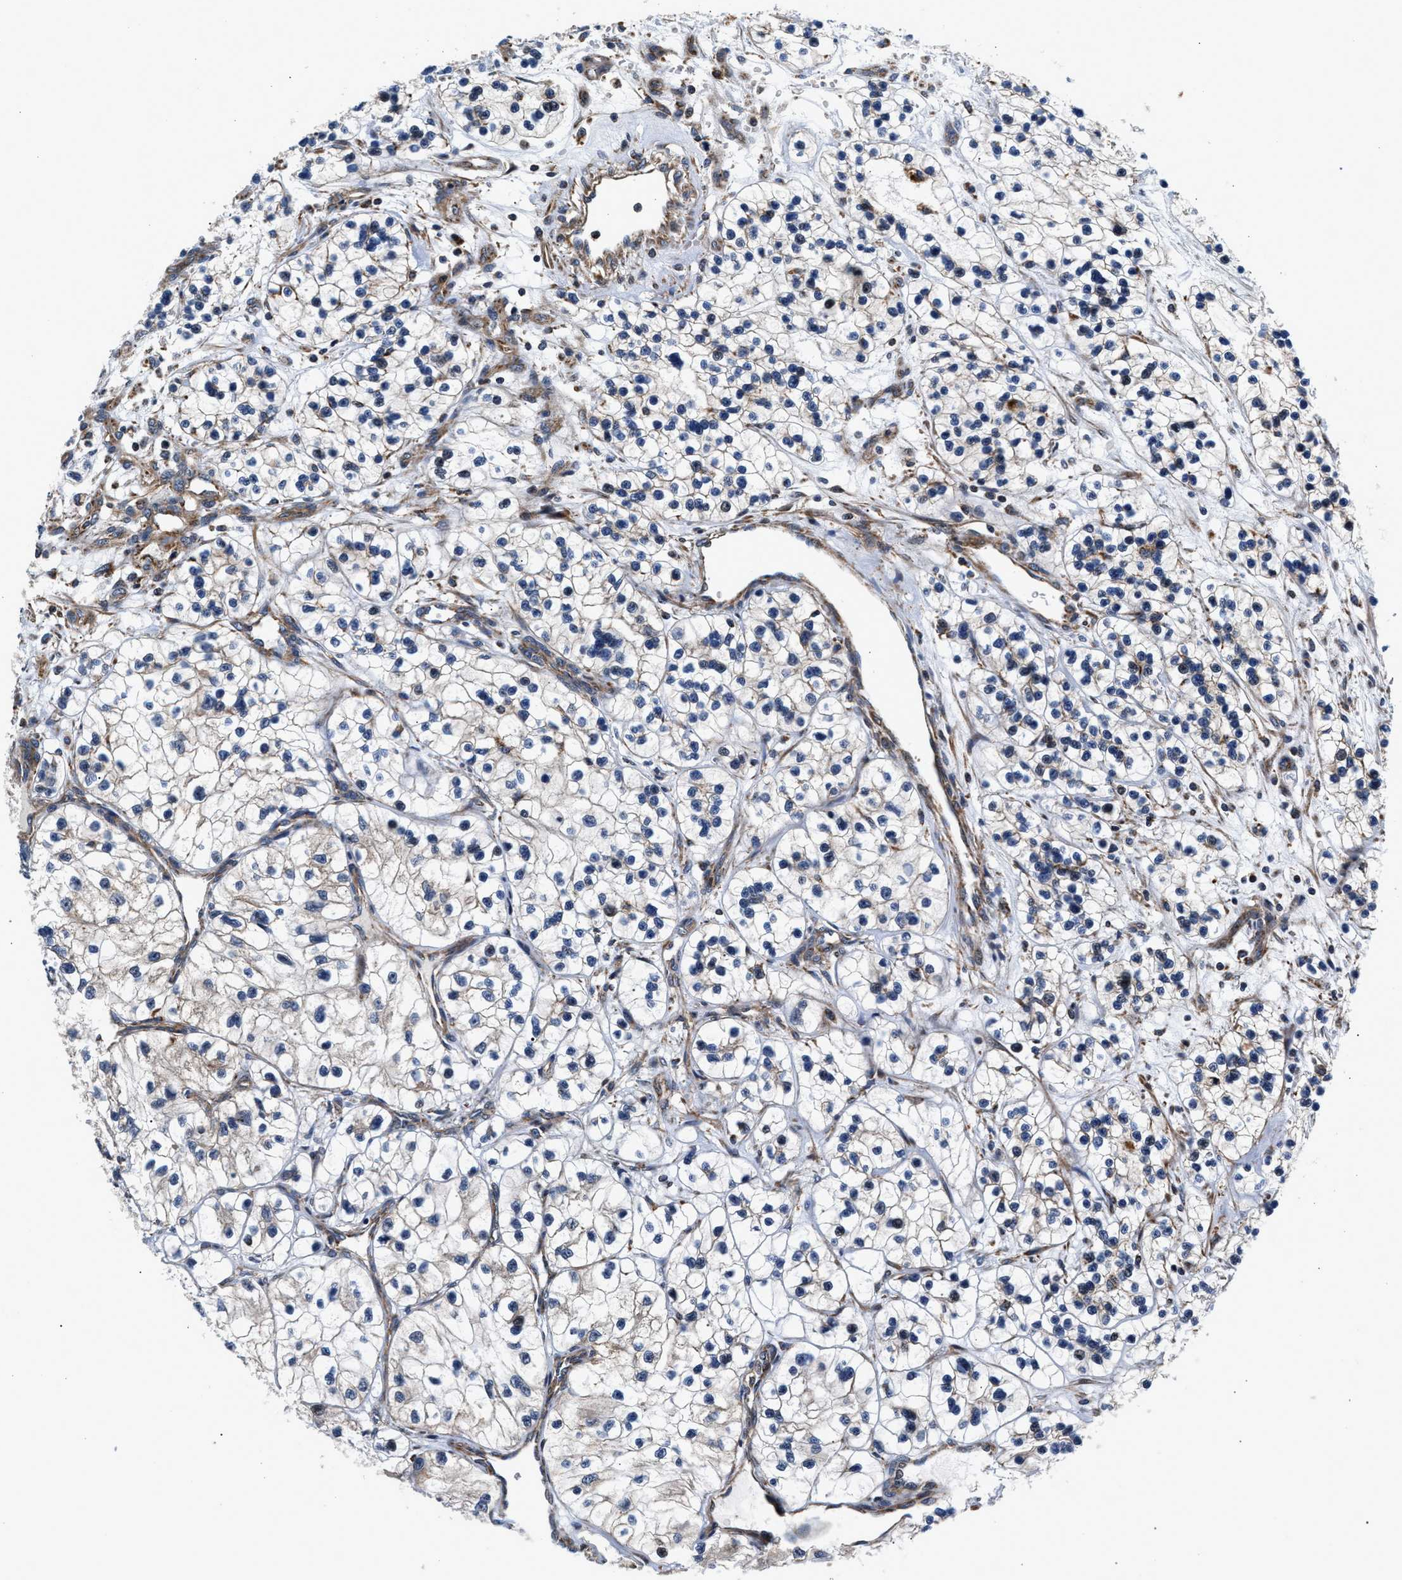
{"staining": {"intensity": "negative", "quantity": "none", "location": "none"}, "tissue": "renal cancer", "cell_type": "Tumor cells", "image_type": "cancer", "snomed": [{"axis": "morphology", "description": "Adenocarcinoma, NOS"}, {"axis": "topography", "description": "Kidney"}], "caption": "An immunohistochemistry histopathology image of adenocarcinoma (renal) is shown. There is no staining in tumor cells of adenocarcinoma (renal).", "gene": "SGK1", "patient": {"sex": "female", "age": 57}}